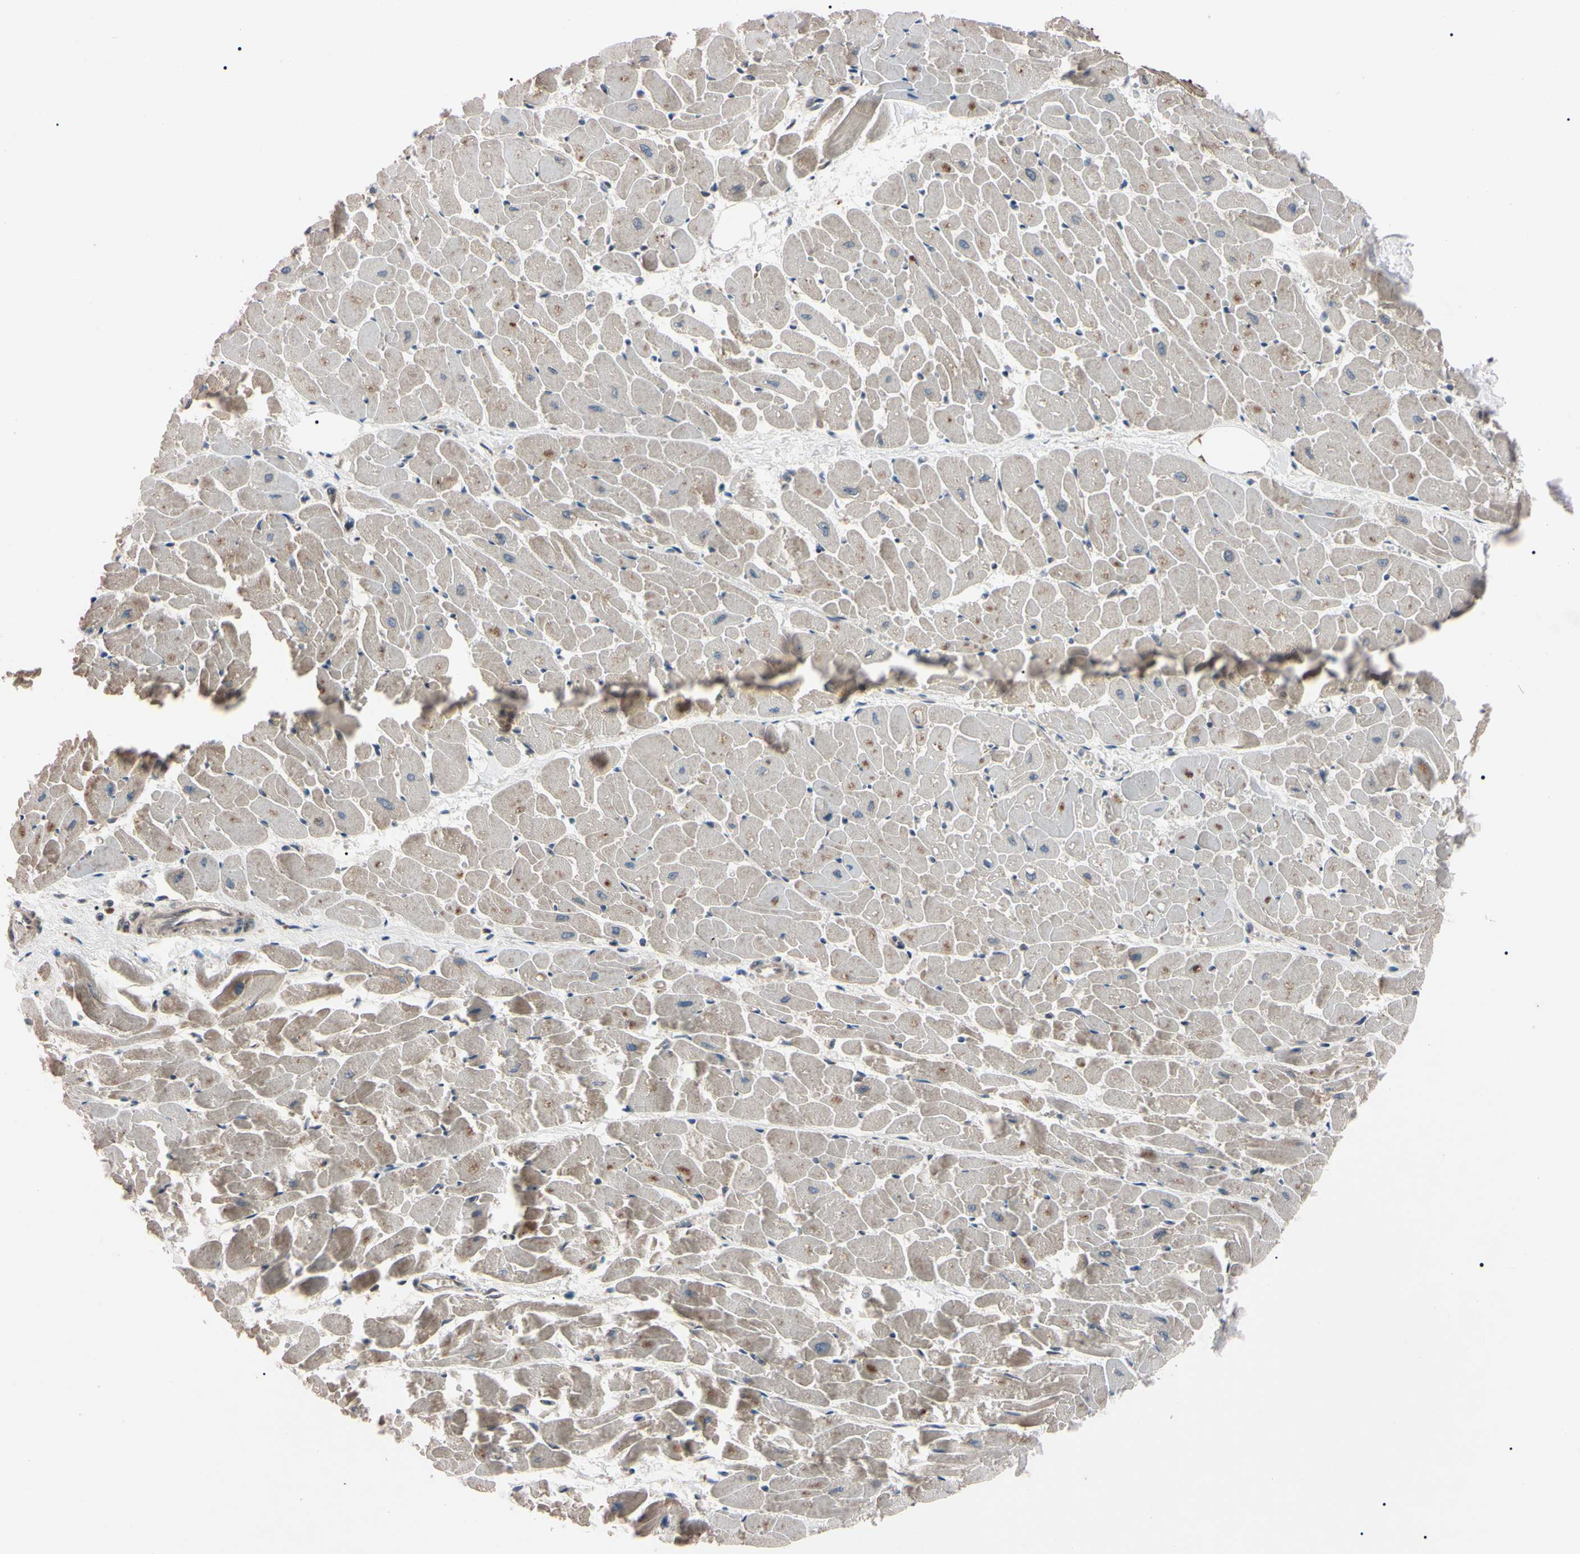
{"staining": {"intensity": "weak", "quantity": "25%-75%", "location": "cytoplasmic/membranous"}, "tissue": "heart muscle", "cell_type": "Cardiomyocytes", "image_type": "normal", "snomed": [{"axis": "morphology", "description": "Normal tissue, NOS"}, {"axis": "topography", "description": "Heart"}], "caption": "Protein analysis of benign heart muscle displays weak cytoplasmic/membranous positivity in about 25%-75% of cardiomyocytes.", "gene": "TNFRSF1A", "patient": {"sex": "female", "age": 19}}